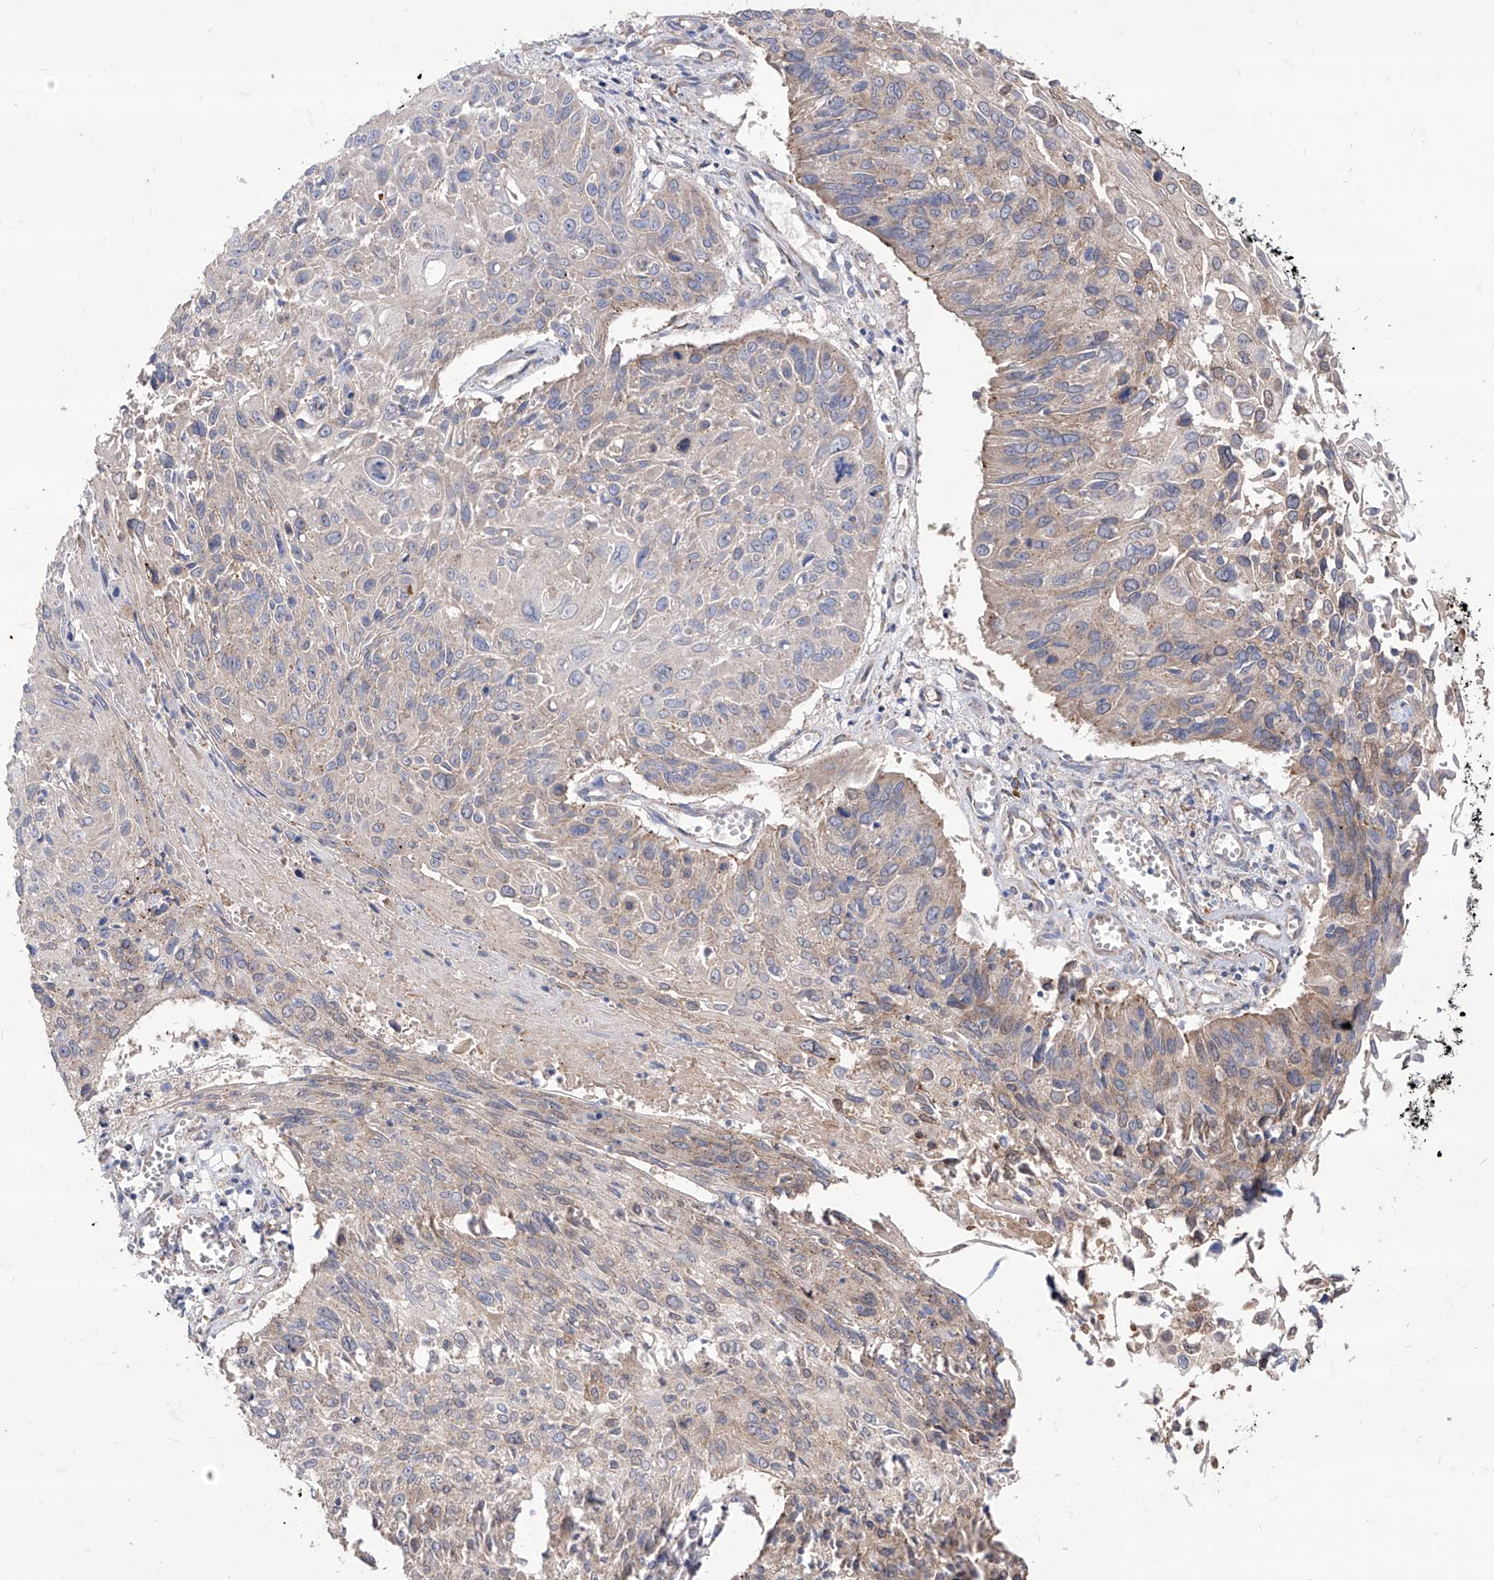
{"staining": {"intensity": "weak", "quantity": "<25%", "location": "cytoplasmic/membranous"}, "tissue": "cervical cancer", "cell_type": "Tumor cells", "image_type": "cancer", "snomed": [{"axis": "morphology", "description": "Squamous cell carcinoma, NOS"}, {"axis": "topography", "description": "Cervix"}], "caption": "Immunohistochemistry (IHC) photomicrograph of neoplastic tissue: human cervical squamous cell carcinoma stained with DAB (3,3'-diaminobenzidine) shows no significant protein staining in tumor cells. The staining is performed using DAB (3,3'-diaminobenzidine) brown chromogen with nuclei counter-stained in using hematoxylin.", "gene": "BROX", "patient": {"sex": "female", "age": 51}}